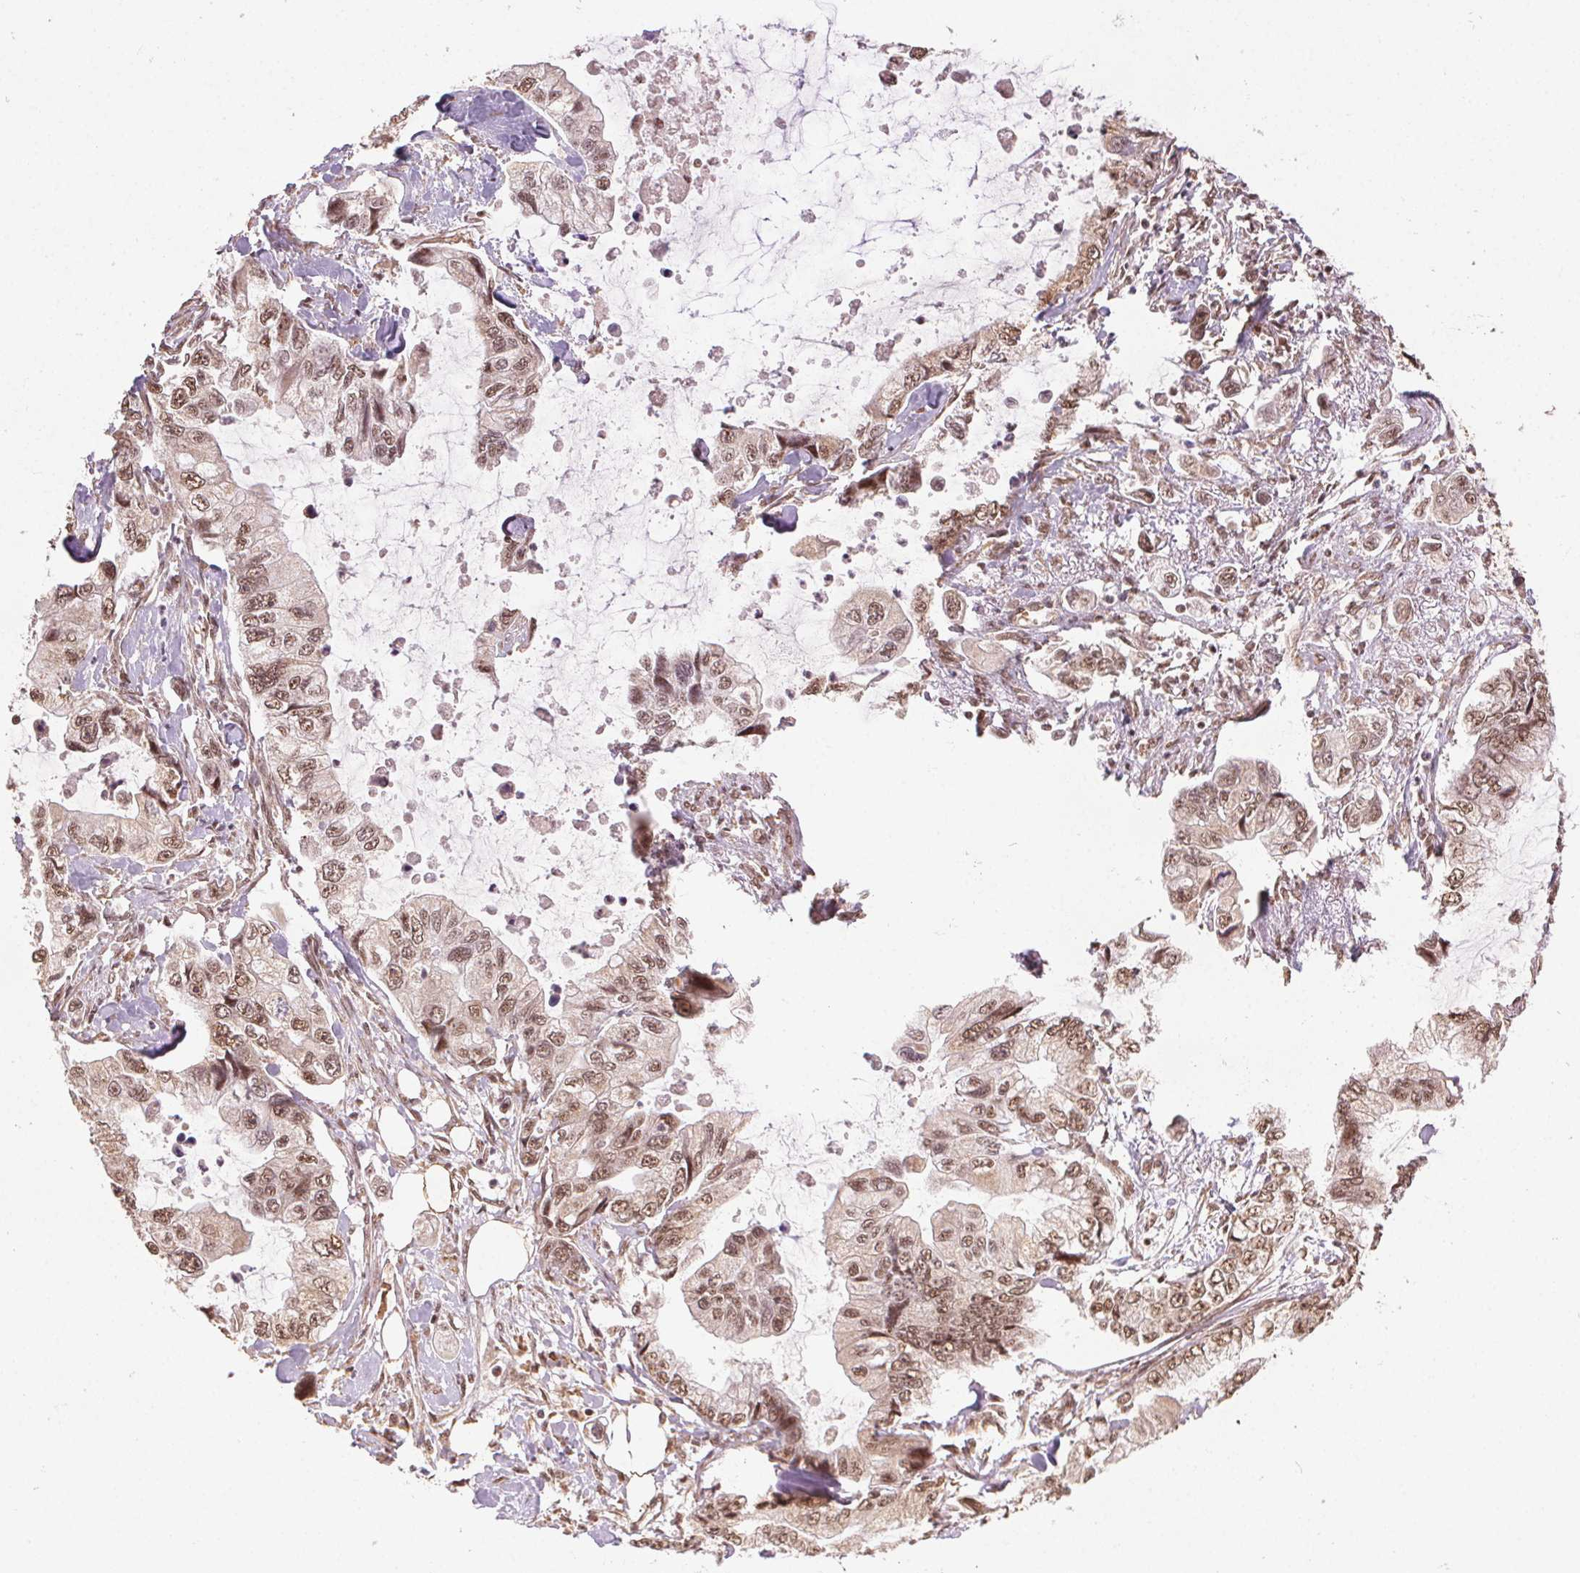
{"staining": {"intensity": "moderate", "quantity": ">75%", "location": "cytoplasmic/membranous,nuclear"}, "tissue": "stomach cancer", "cell_type": "Tumor cells", "image_type": "cancer", "snomed": [{"axis": "morphology", "description": "Adenocarcinoma, NOS"}, {"axis": "topography", "description": "Pancreas"}, {"axis": "topography", "description": "Stomach, upper"}, {"axis": "topography", "description": "Stomach"}], "caption": "A micrograph of stomach cancer (adenocarcinoma) stained for a protein shows moderate cytoplasmic/membranous and nuclear brown staining in tumor cells. (Brightfield microscopy of DAB IHC at high magnification).", "gene": "TREML4", "patient": {"sex": "male", "age": 77}}